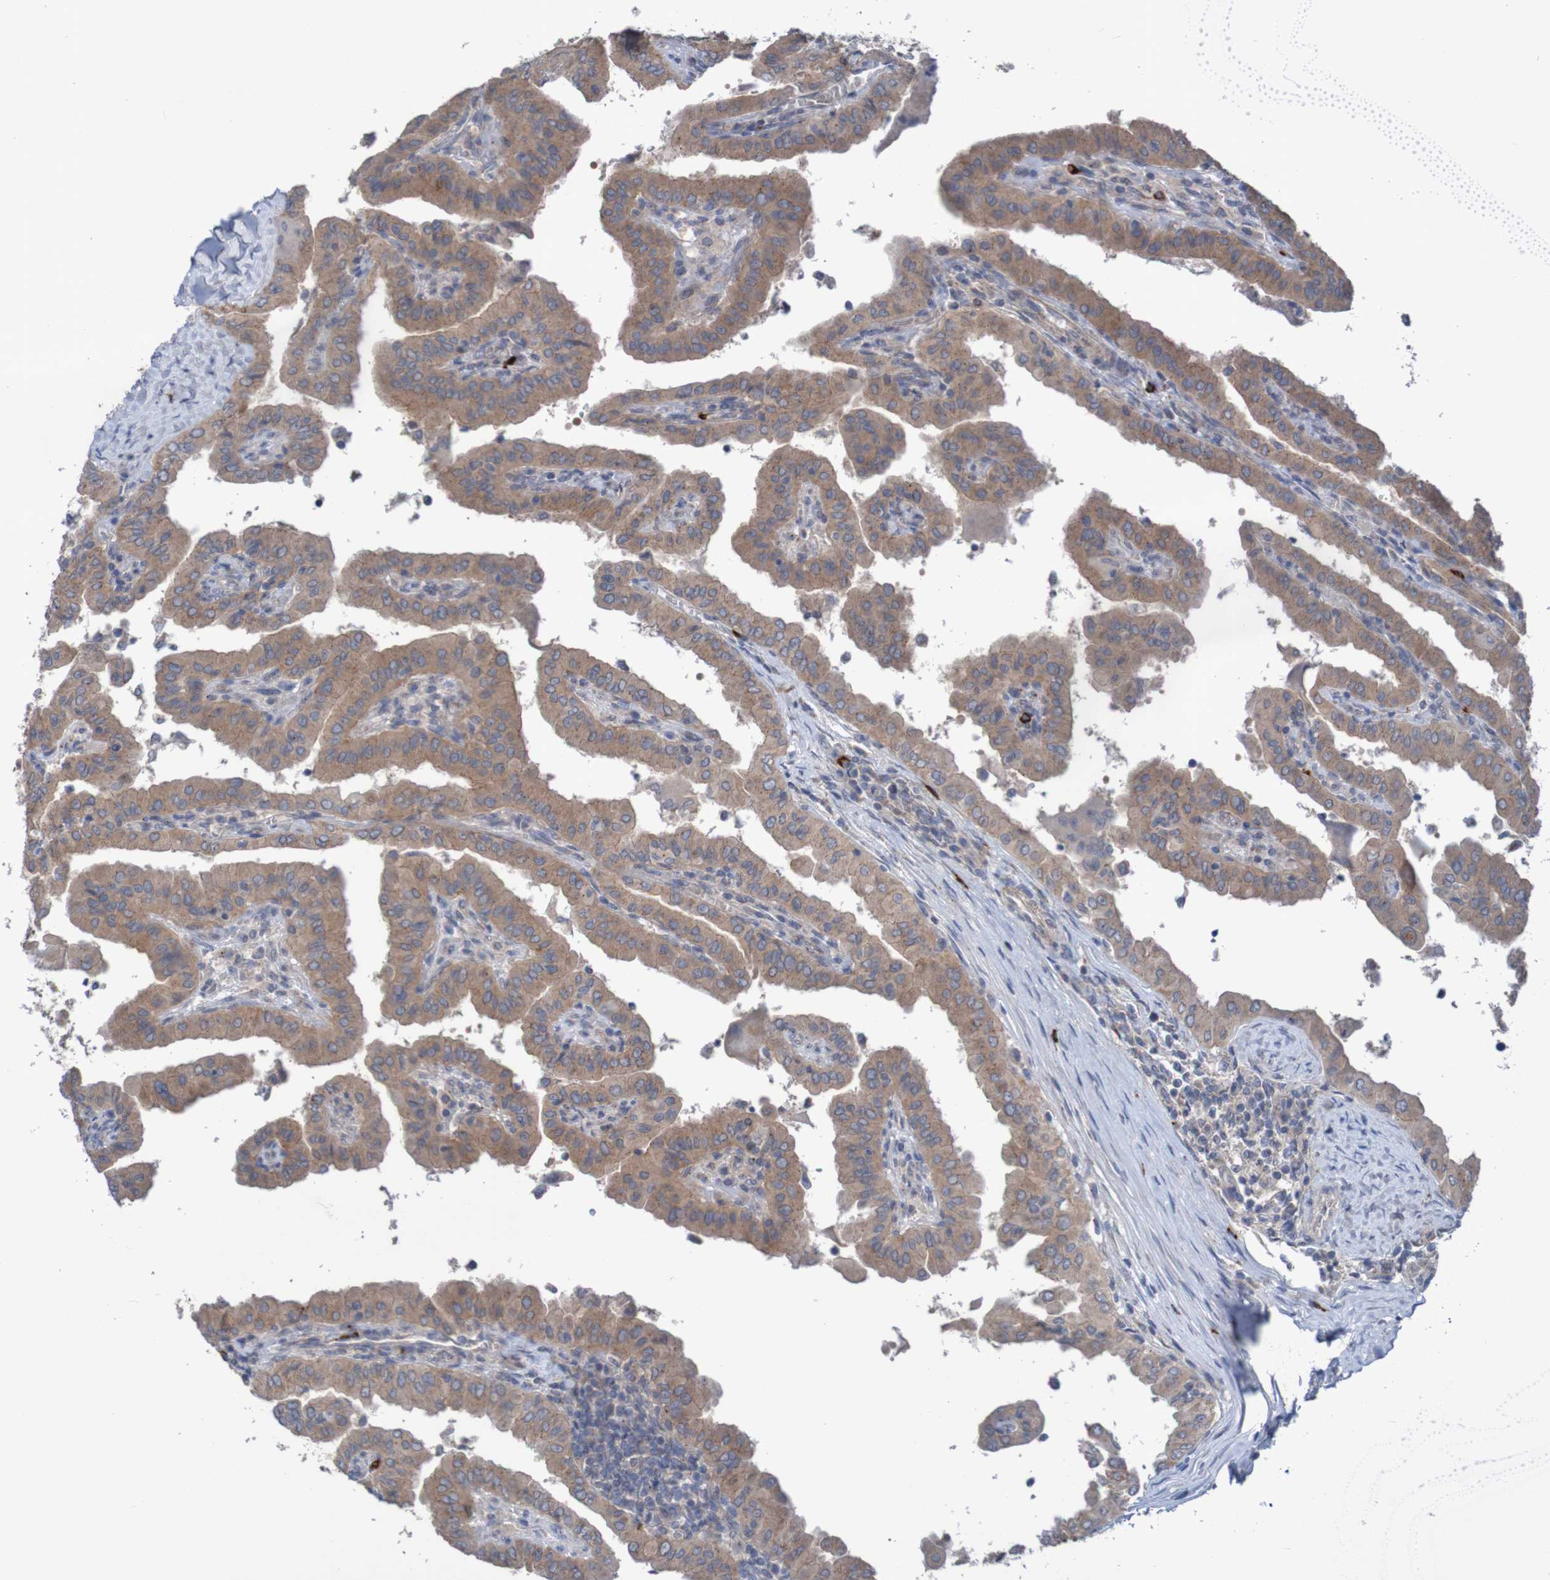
{"staining": {"intensity": "moderate", "quantity": ">75%", "location": "cytoplasmic/membranous"}, "tissue": "thyroid cancer", "cell_type": "Tumor cells", "image_type": "cancer", "snomed": [{"axis": "morphology", "description": "Papillary adenocarcinoma, NOS"}, {"axis": "topography", "description": "Thyroid gland"}], "caption": "Human papillary adenocarcinoma (thyroid) stained with a protein marker shows moderate staining in tumor cells.", "gene": "ANGPT4", "patient": {"sex": "male", "age": 33}}